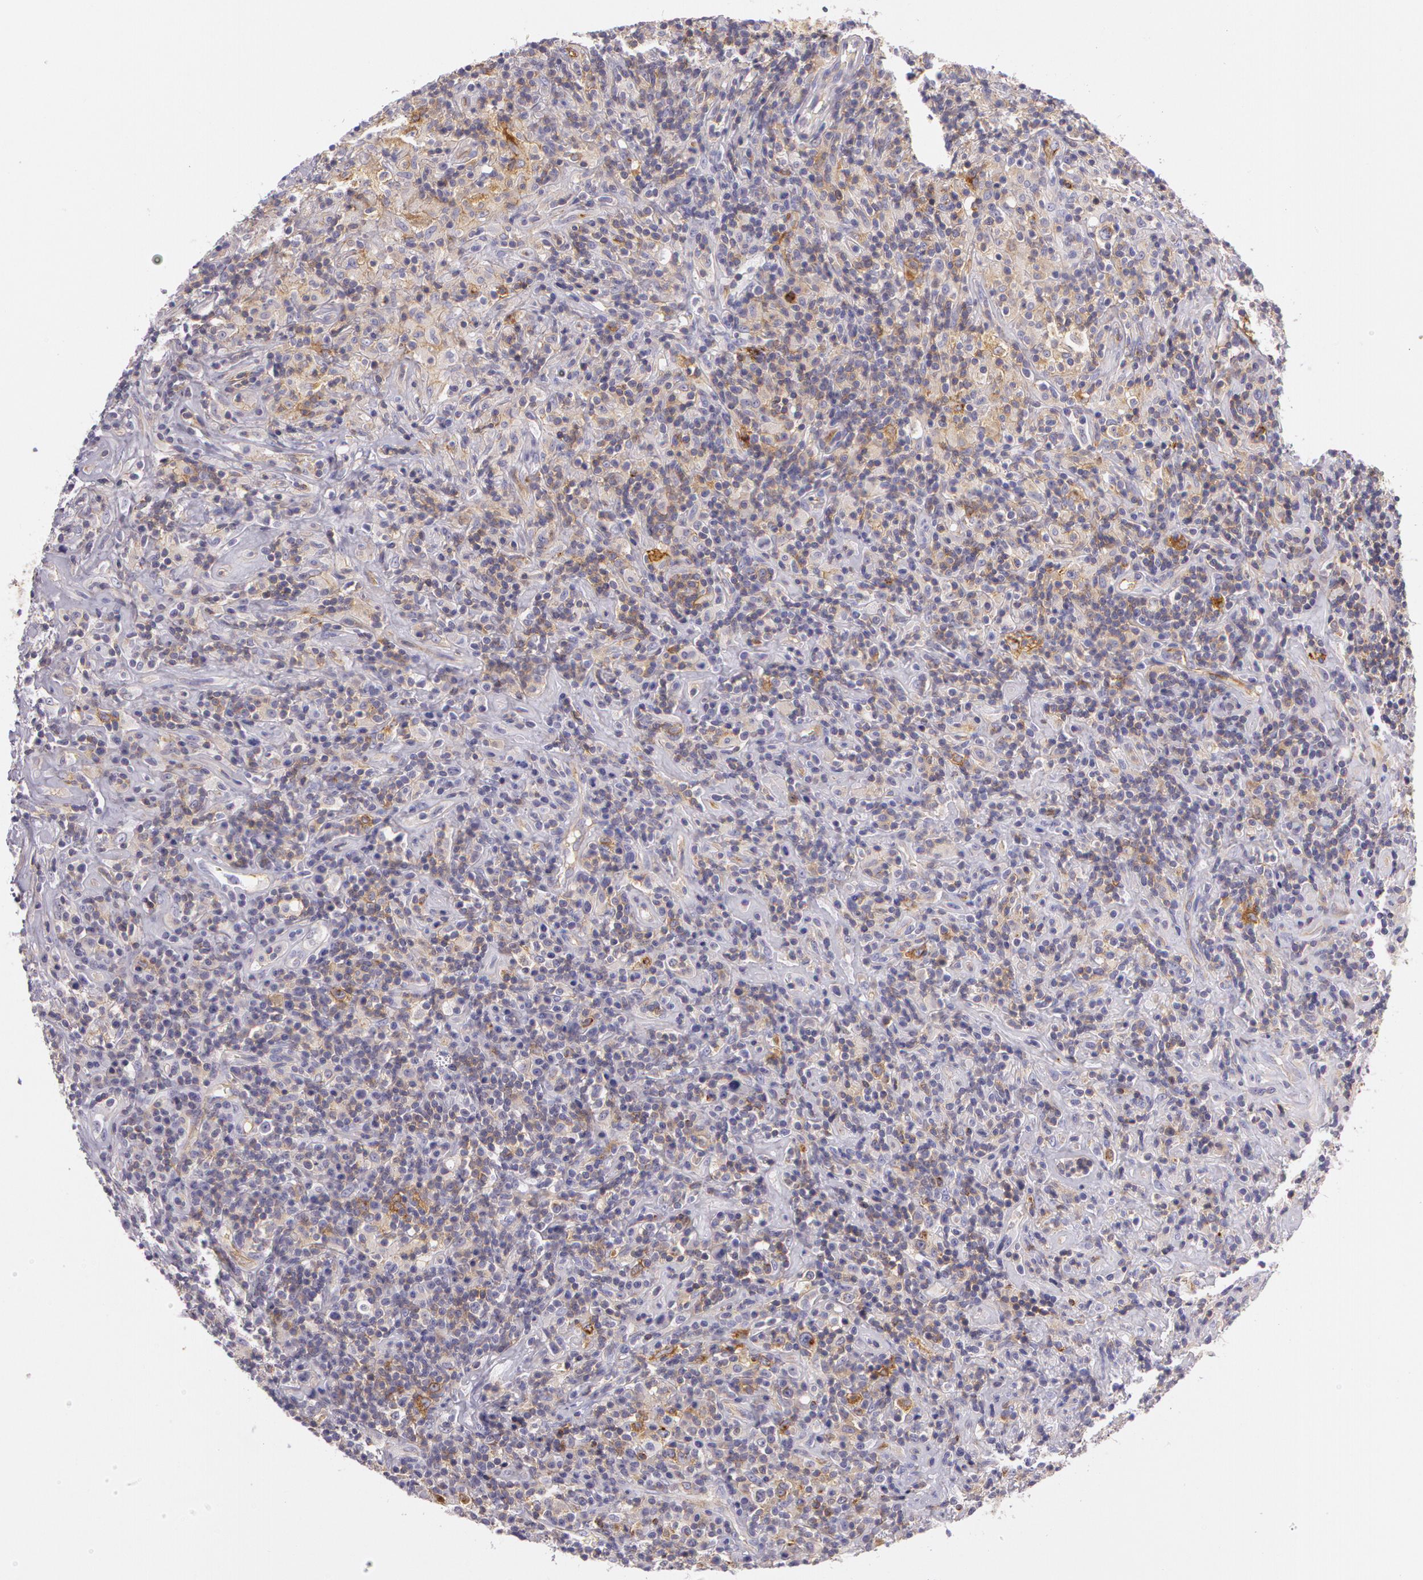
{"staining": {"intensity": "weak", "quantity": ">75%", "location": "cytoplasmic/membranous"}, "tissue": "lymphoma", "cell_type": "Tumor cells", "image_type": "cancer", "snomed": [{"axis": "morphology", "description": "Hodgkin's disease, NOS"}, {"axis": "topography", "description": "Lymph node"}], "caption": "The micrograph demonstrates staining of lymphoma, revealing weak cytoplasmic/membranous protein staining (brown color) within tumor cells.", "gene": "LY75", "patient": {"sex": "male", "age": 46}}